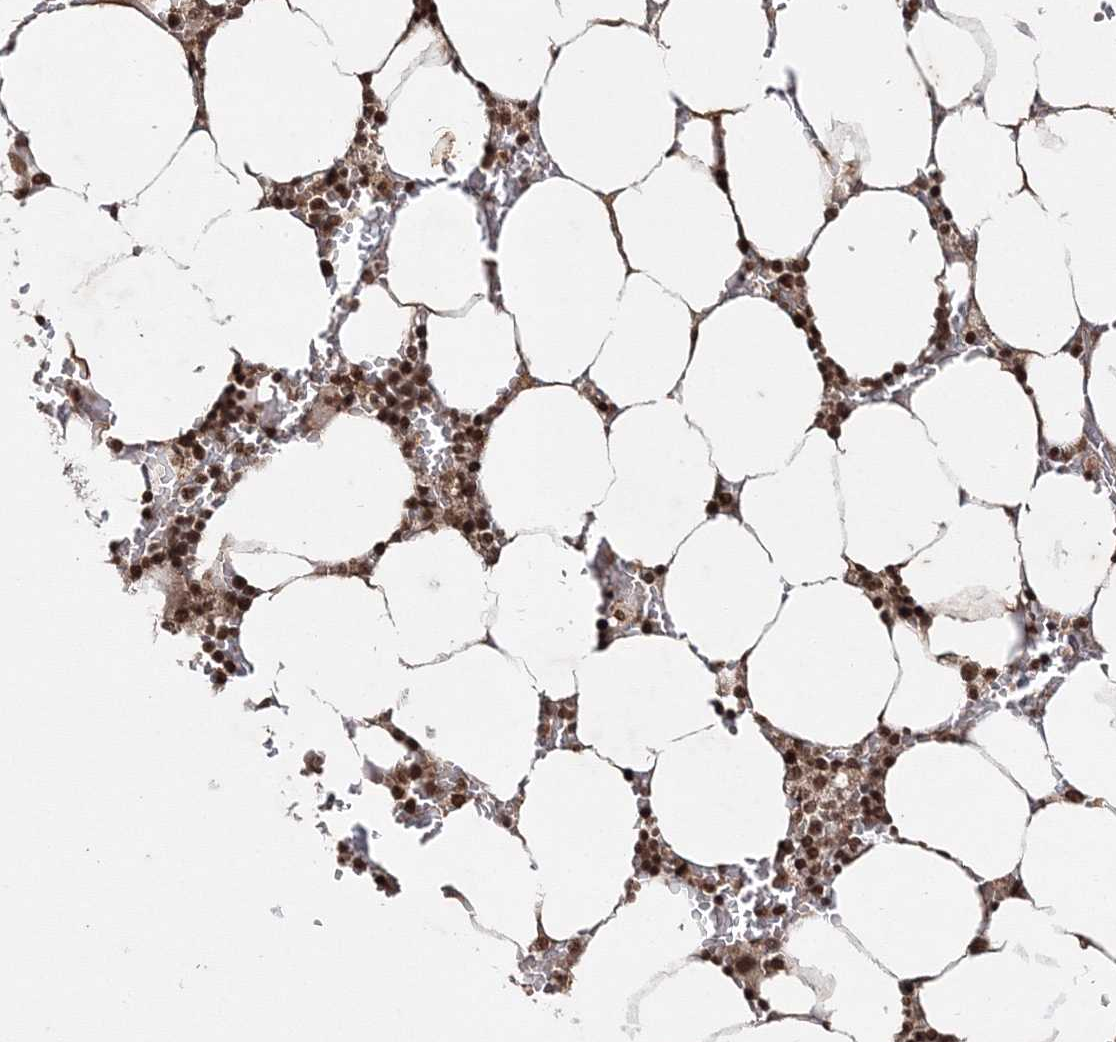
{"staining": {"intensity": "strong", "quantity": ">75%", "location": "nuclear"}, "tissue": "bone marrow", "cell_type": "Hematopoietic cells", "image_type": "normal", "snomed": [{"axis": "morphology", "description": "Normal tissue, NOS"}, {"axis": "topography", "description": "Bone marrow"}], "caption": "Bone marrow stained for a protein (brown) demonstrates strong nuclear positive positivity in about >75% of hematopoietic cells.", "gene": "CARM1", "patient": {"sex": "male", "age": 70}}